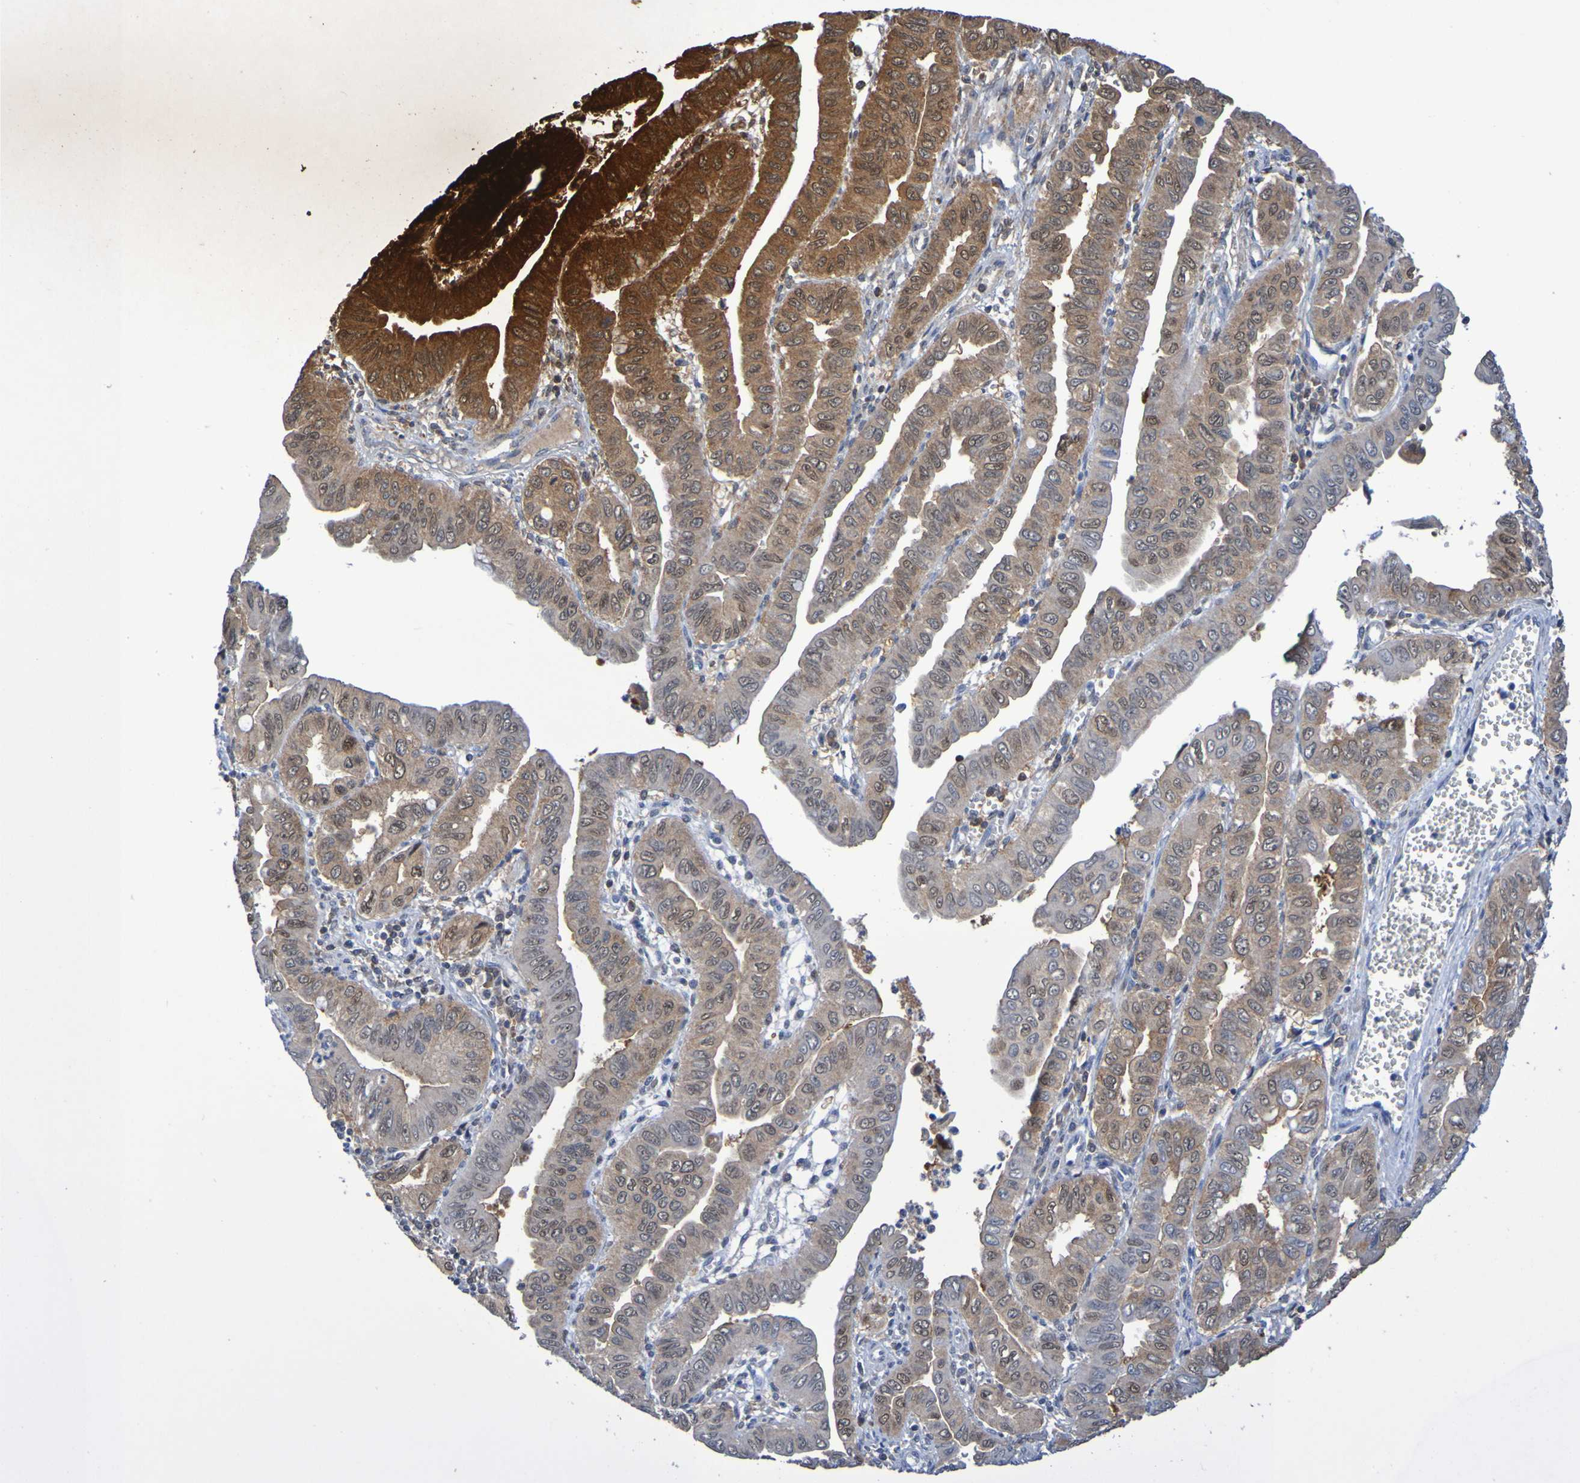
{"staining": {"intensity": "strong", "quantity": "25%-75%", "location": "cytoplasmic/membranous,nuclear"}, "tissue": "pancreatic cancer", "cell_type": "Tumor cells", "image_type": "cancer", "snomed": [{"axis": "morphology", "description": "Normal tissue, NOS"}, {"axis": "topography", "description": "Lymph node"}], "caption": "Protein expression analysis of human pancreatic cancer reveals strong cytoplasmic/membranous and nuclear staining in approximately 25%-75% of tumor cells.", "gene": "ATIC", "patient": {"sex": "male", "age": 50}}